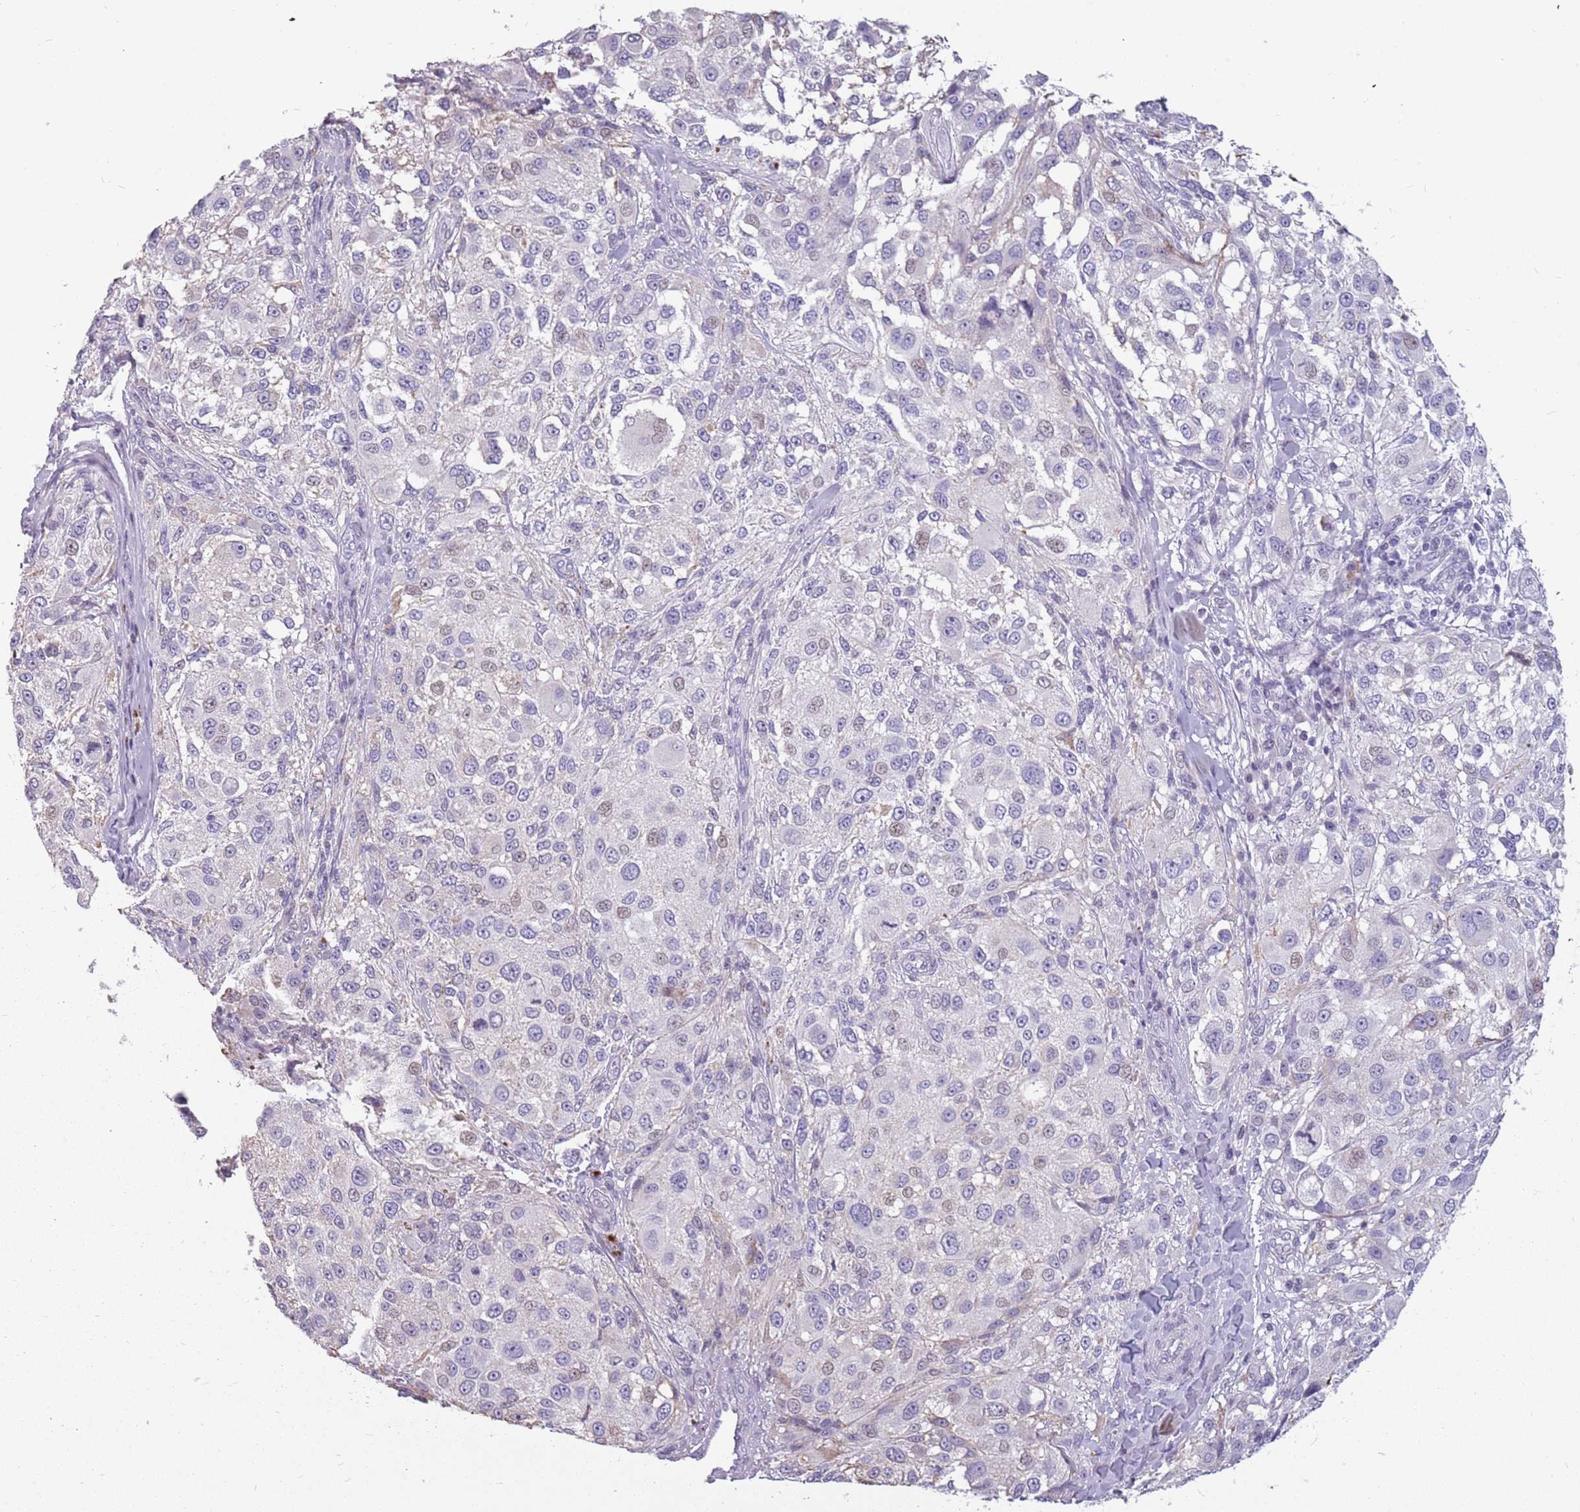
{"staining": {"intensity": "negative", "quantity": "none", "location": "none"}, "tissue": "melanoma", "cell_type": "Tumor cells", "image_type": "cancer", "snomed": [{"axis": "morphology", "description": "Normal morphology"}, {"axis": "morphology", "description": "Malignant melanoma, NOS"}, {"axis": "topography", "description": "Skin"}], "caption": "Histopathology image shows no significant protein positivity in tumor cells of malignant melanoma.", "gene": "NEK6", "patient": {"sex": "female", "age": 72}}